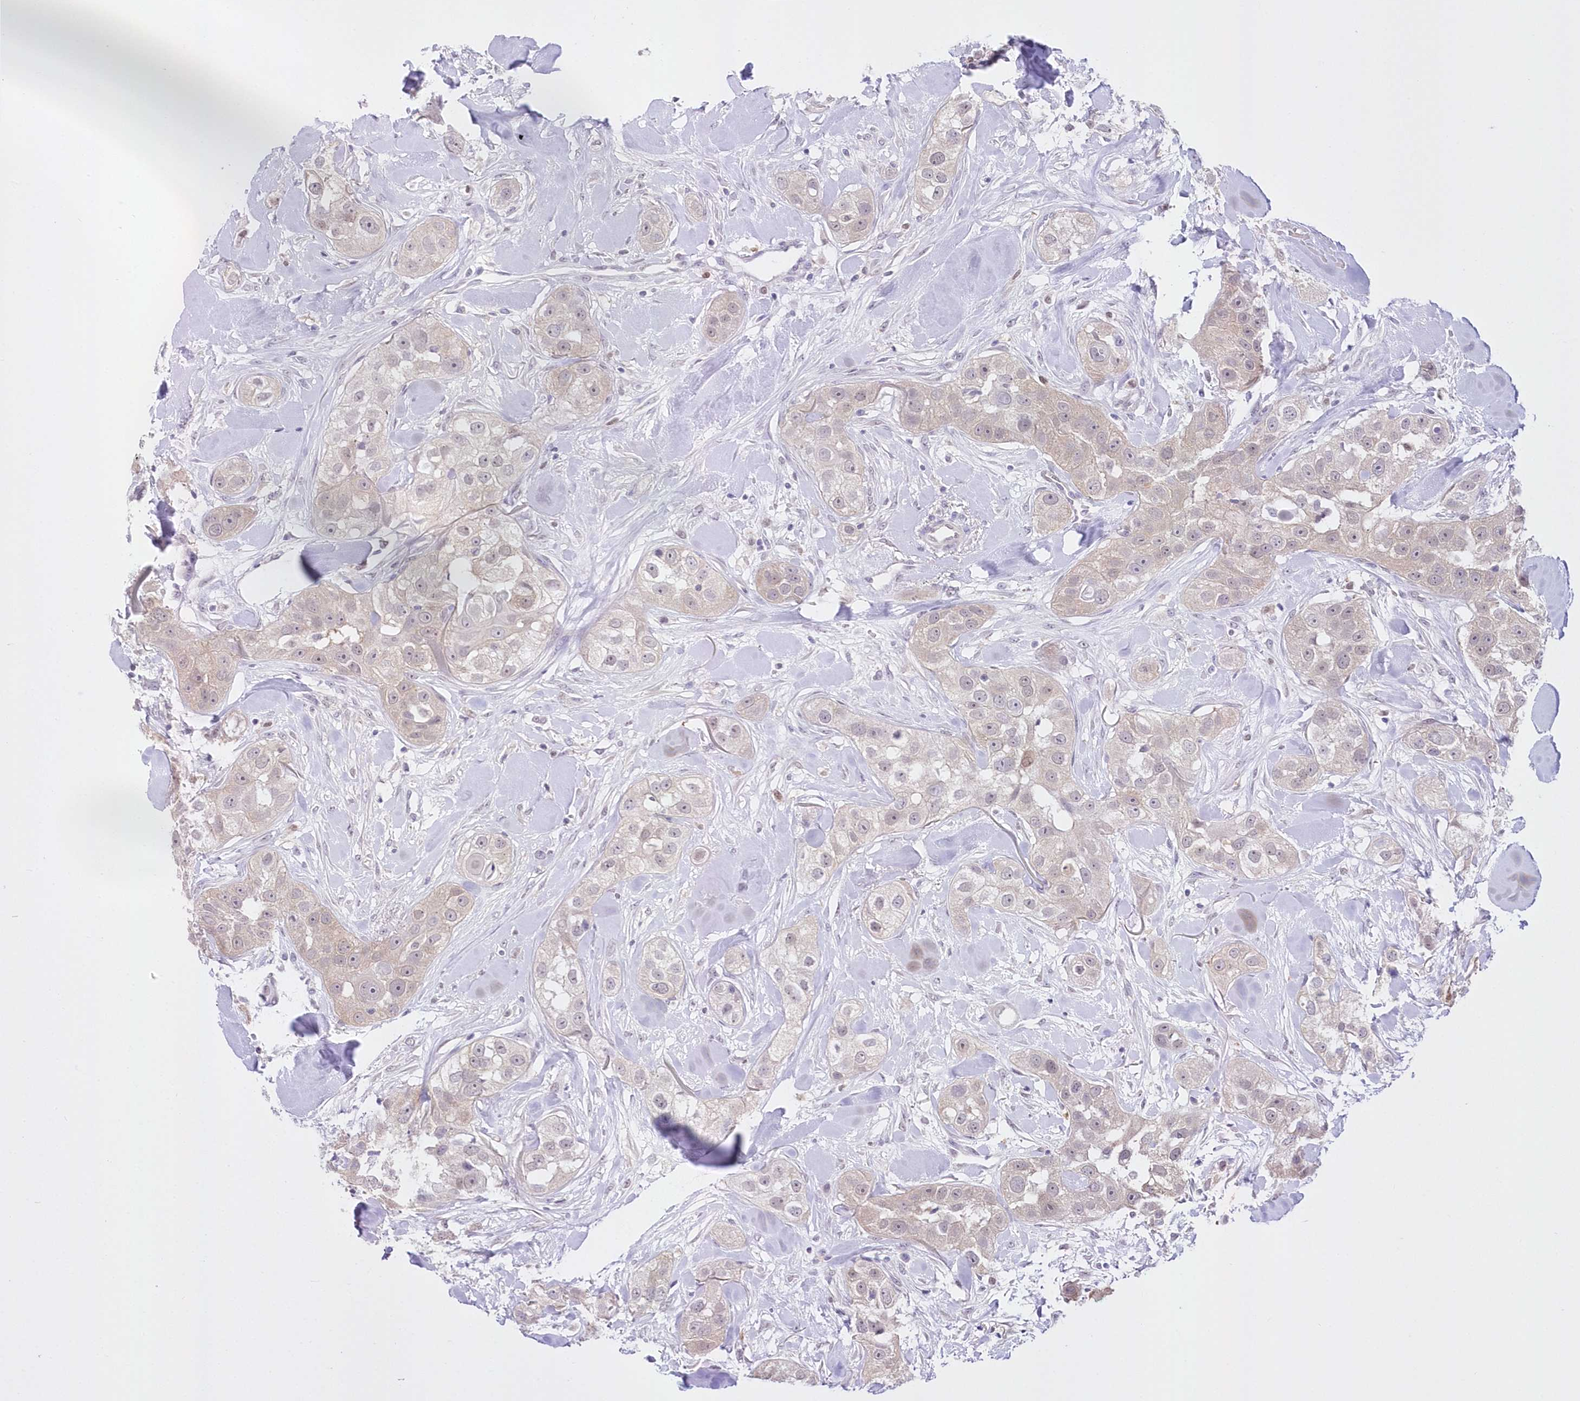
{"staining": {"intensity": "negative", "quantity": "none", "location": "none"}, "tissue": "head and neck cancer", "cell_type": "Tumor cells", "image_type": "cancer", "snomed": [{"axis": "morphology", "description": "Normal tissue, NOS"}, {"axis": "morphology", "description": "Squamous cell carcinoma, NOS"}, {"axis": "topography", "description": "Skeletal muscle"}, {"axis": "topography", "description": "Head-Neck"}], "caption": "A photomicrograph of head and neck squamous cell carcinoma stained for a protein shows no brown staining in tumor cells.", "gene": "UBA6", "patient": {"sex": "male", "age": 51}}